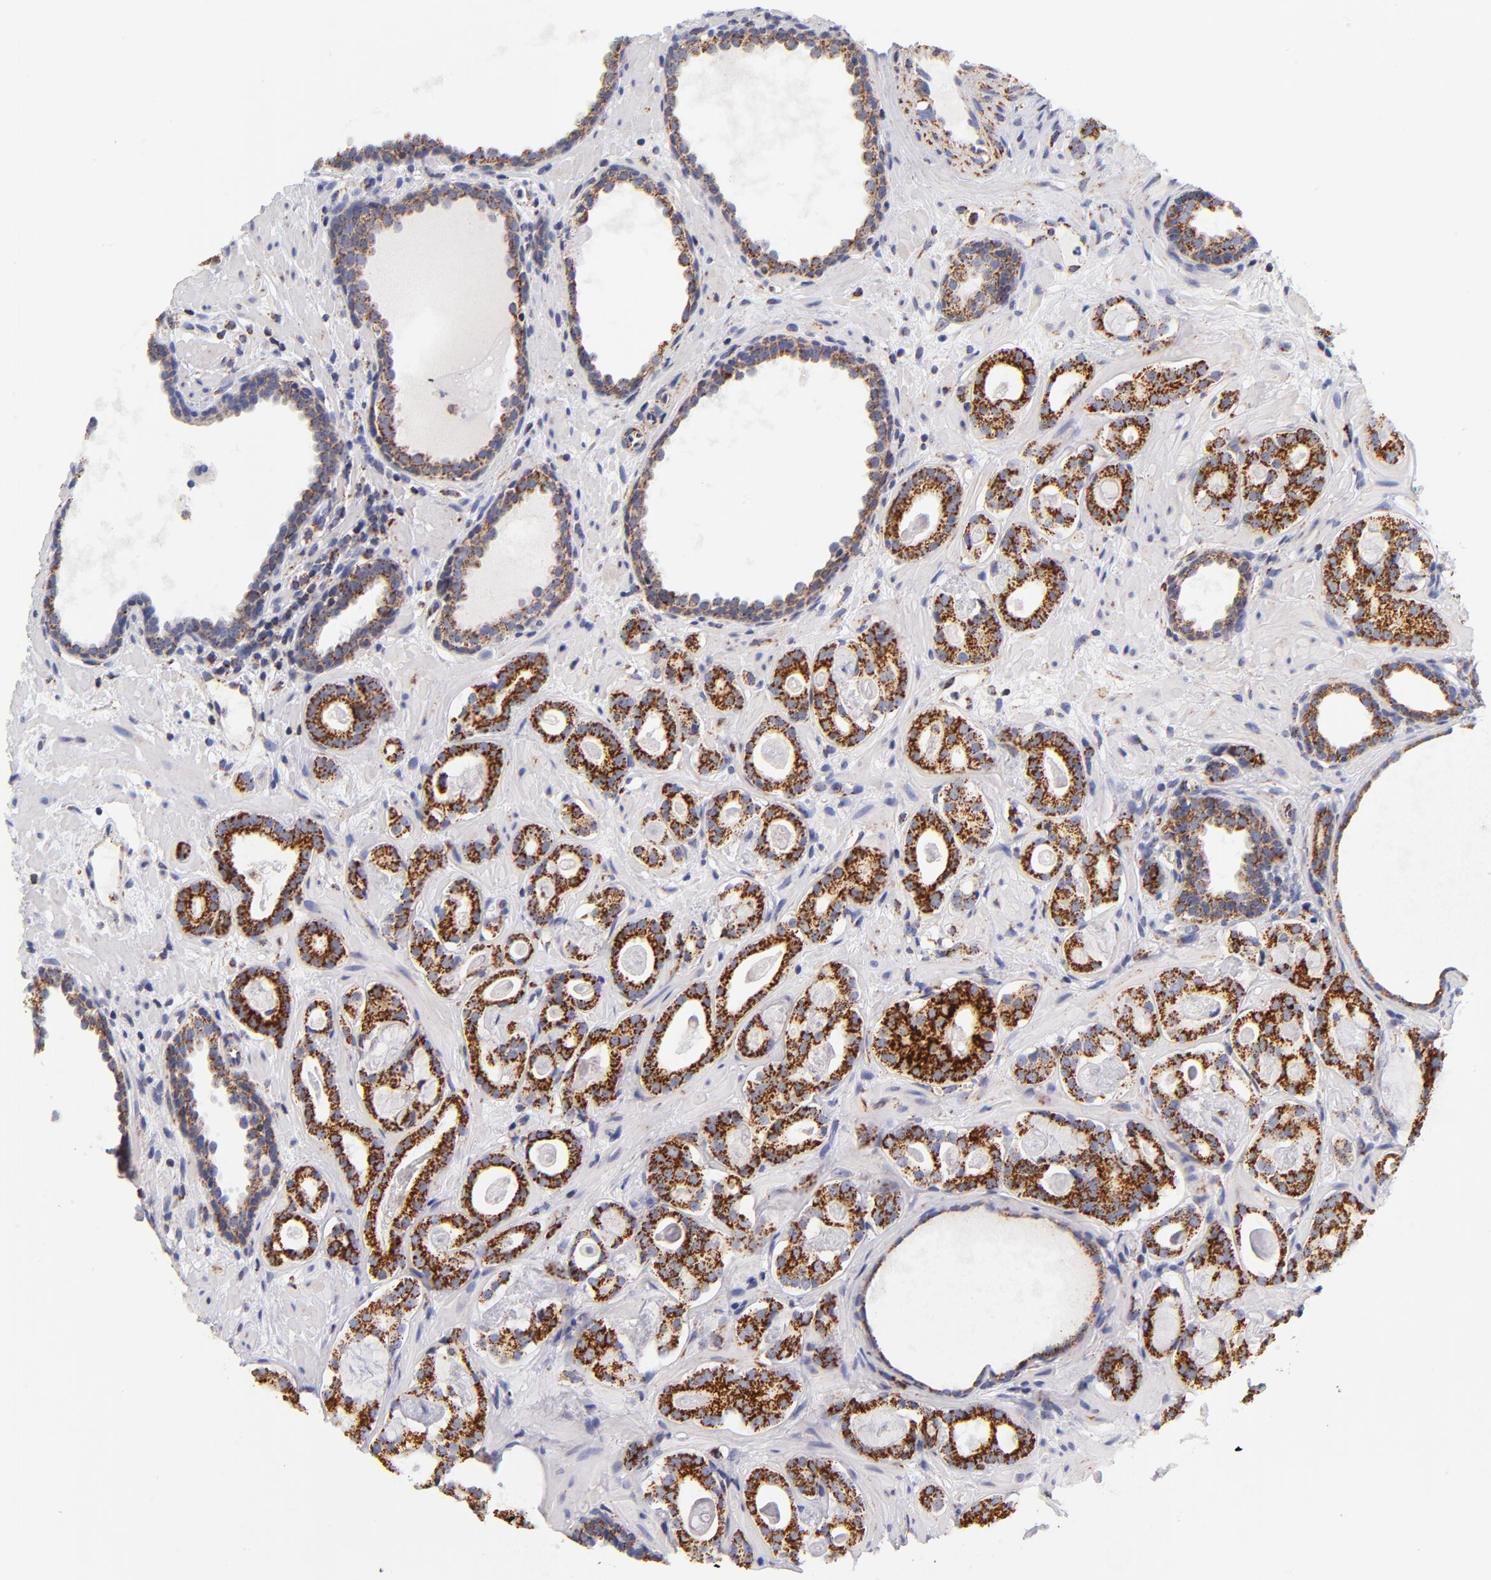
{"staining": {"intensity": "strong", "quantity": ">75%", "location": "cytoplasmic/membranous"}, "tissue": "prostate cancer", "cell_type": "Tumor cells", "image_type": "cancer", "snomed": [{"axis": "morphology", "description": "Adenocarcinoma, Low grade"}, {"axis": "topography", "description": "Prostate"}], "caption": "The image exhibits staining of prostate adenocarcinoma (low-grade), revealing strong cytoplasmic/membranous protein expression (brown color) within tumor cells.", "gene": "ECHS1", "patient": {"sex": "male", "age": 57}}